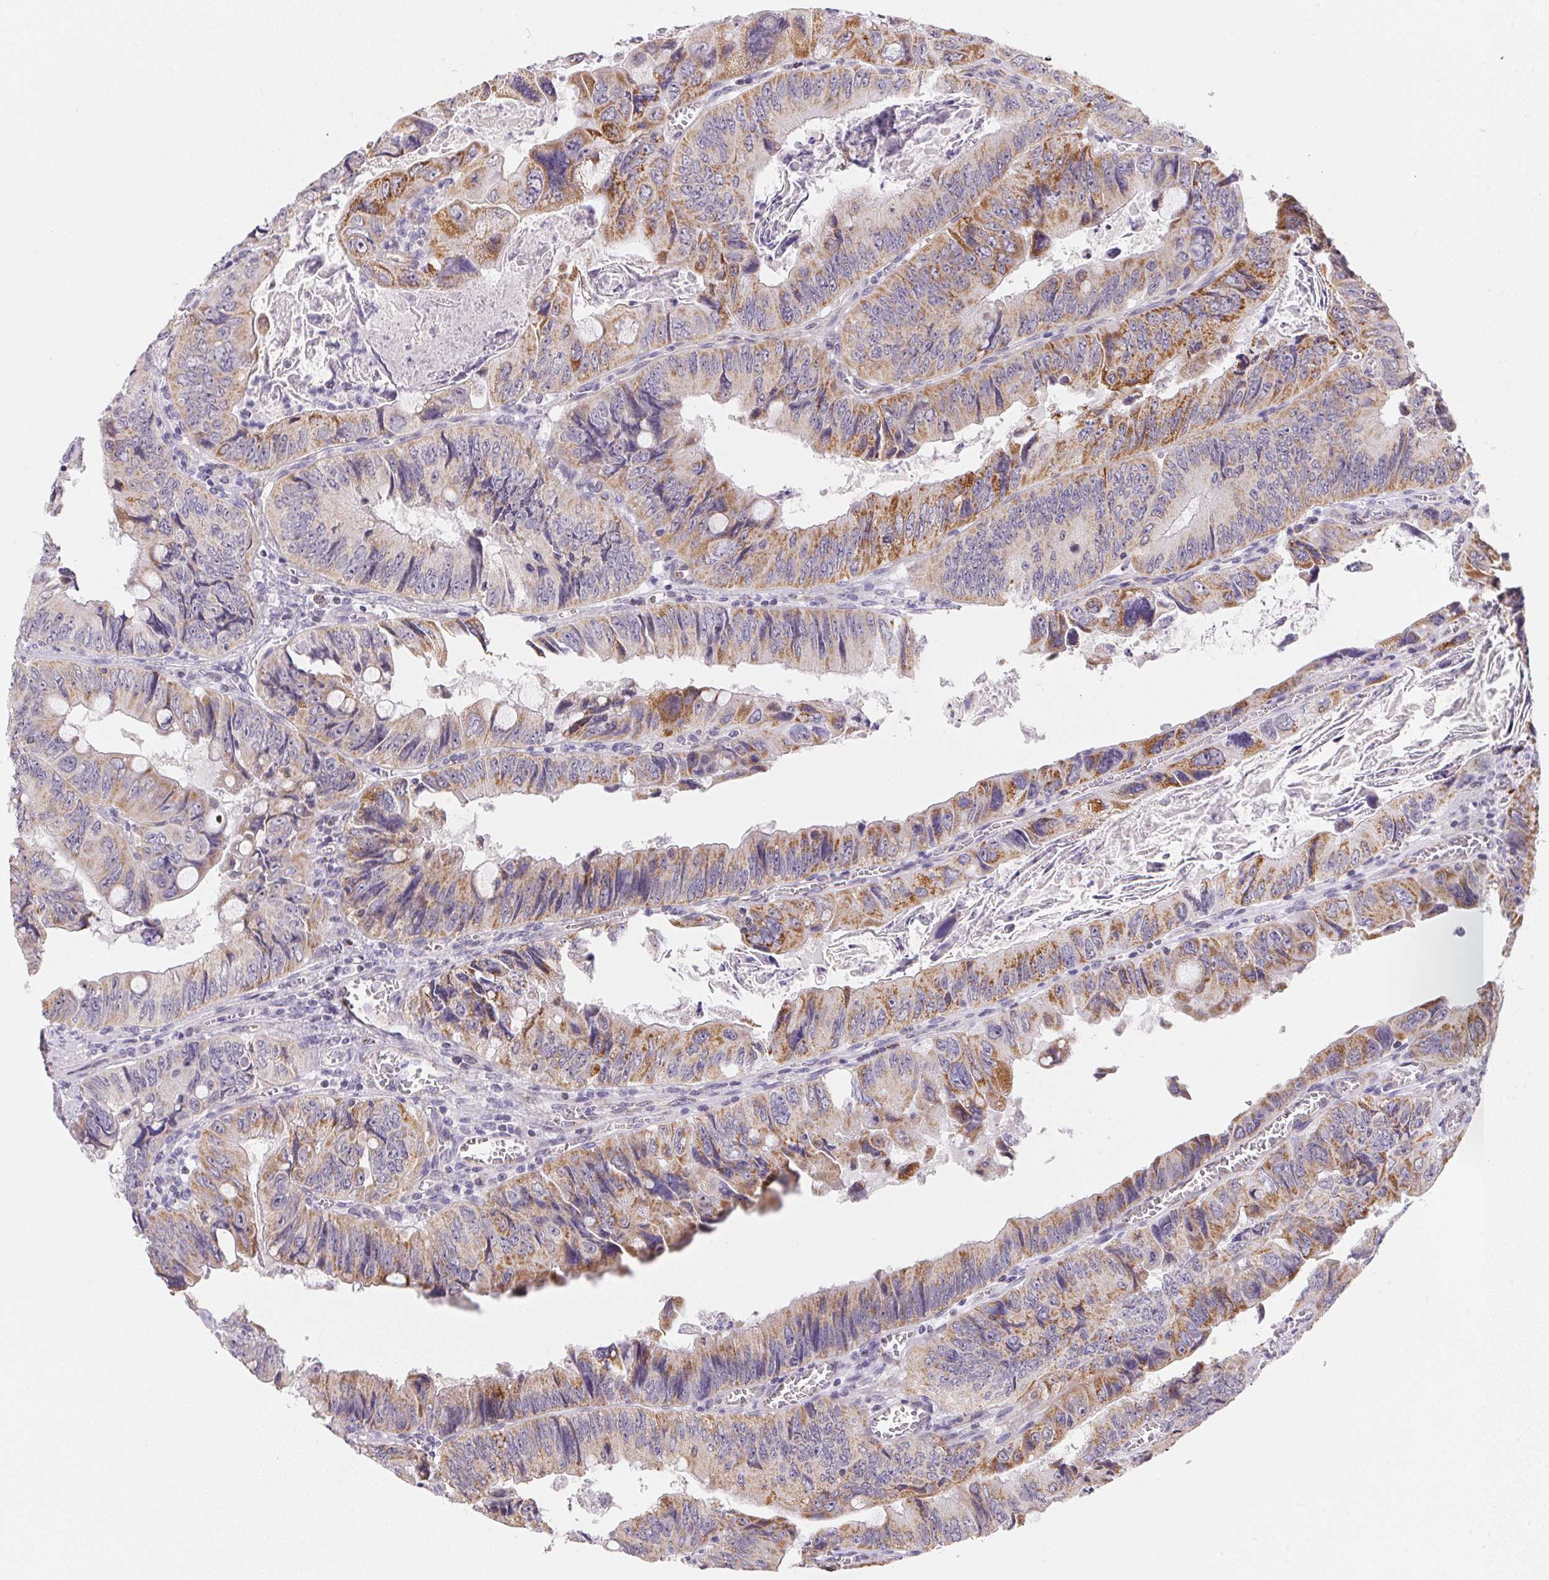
{"staining": {"intensity": "strong", "quantity": "25%-75%", "location": "cytoplasmic/membranous"}, "tissue": "colorectal cancer", "cell_type": "Tumor cells", "image_type": "cancer", "snomed": [{"axis": "morphology", "description": "Adenocarcinoma, NOS"}, {"axis": "topography", "description": "Colon"}], "caption": "High-magnification brightfield microscopy of colorectal cancer (adenocarcinoma) stained with DAB (3,3'-diaminobenzidine) (brown) and counterstained with hematoxylin (blue). tumor cells exhibit strong cytoplasmic/membranous expression is seen in about25%-75% of cells.", "gene": "GIPC2", "patient": {"sex": "female", "age": 84}}